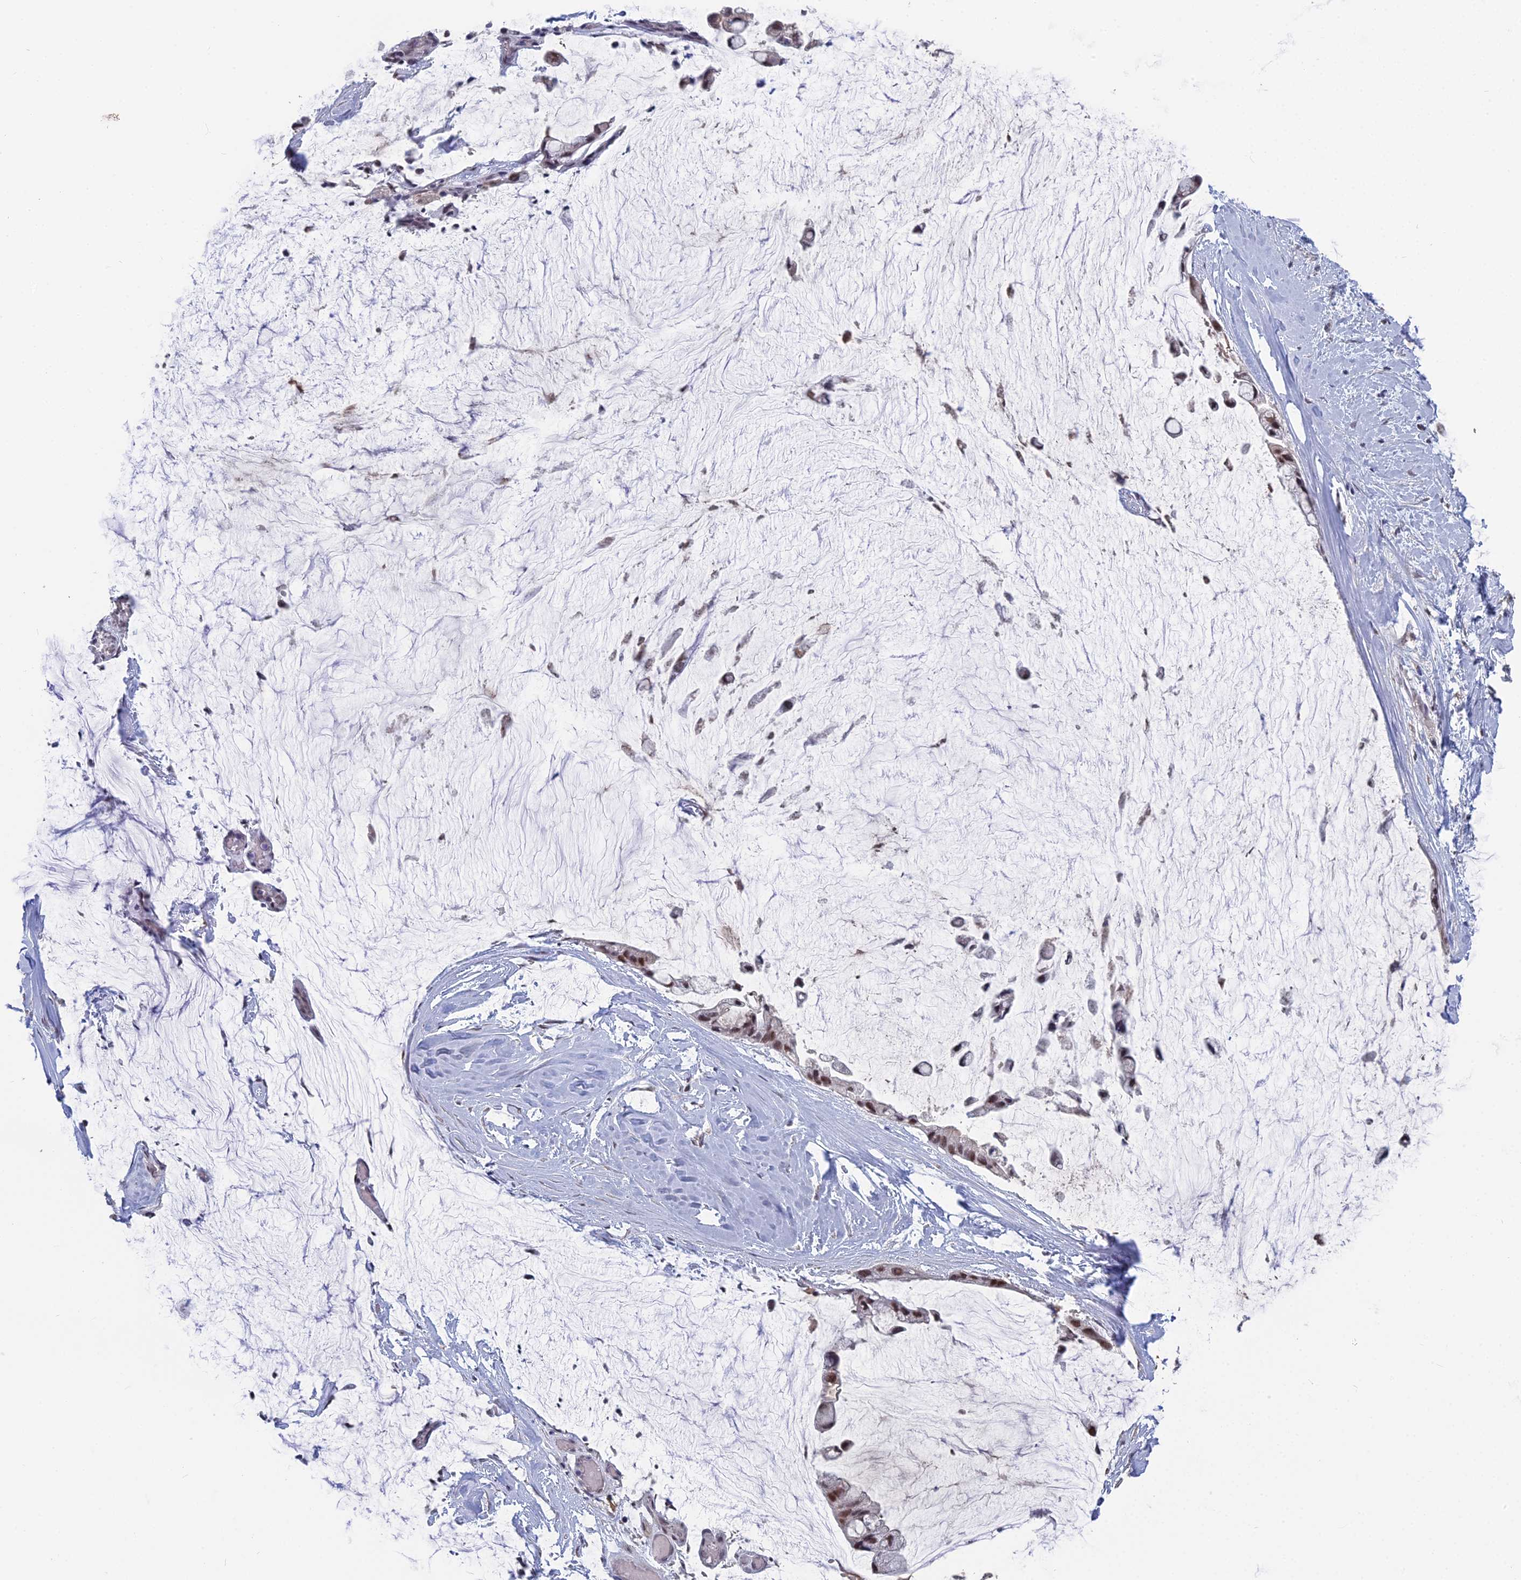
{"staining": {"intensity": "moderate", "quantity": ">75%", "location": "nuclear"}, "tissue": "ovarian cancer", "cell_type": "Tumor cells", "image_type": "cancer", "snomed": [{"axis": "morphology", "description": "Cystadenocarcinoma, mucinous, NOS"}, {"axis": "topography", "description": "Ovary"}], "caption": "Immunohistochemistry (DAB) staining of human mucinous cystadenocarcinoma (ovarian) demonstrates moderate nuclear protein staining in approximately >75% of tumor cells.", "gene": "MT-CO3", "patient": {"sex": "female", "age": 39}}